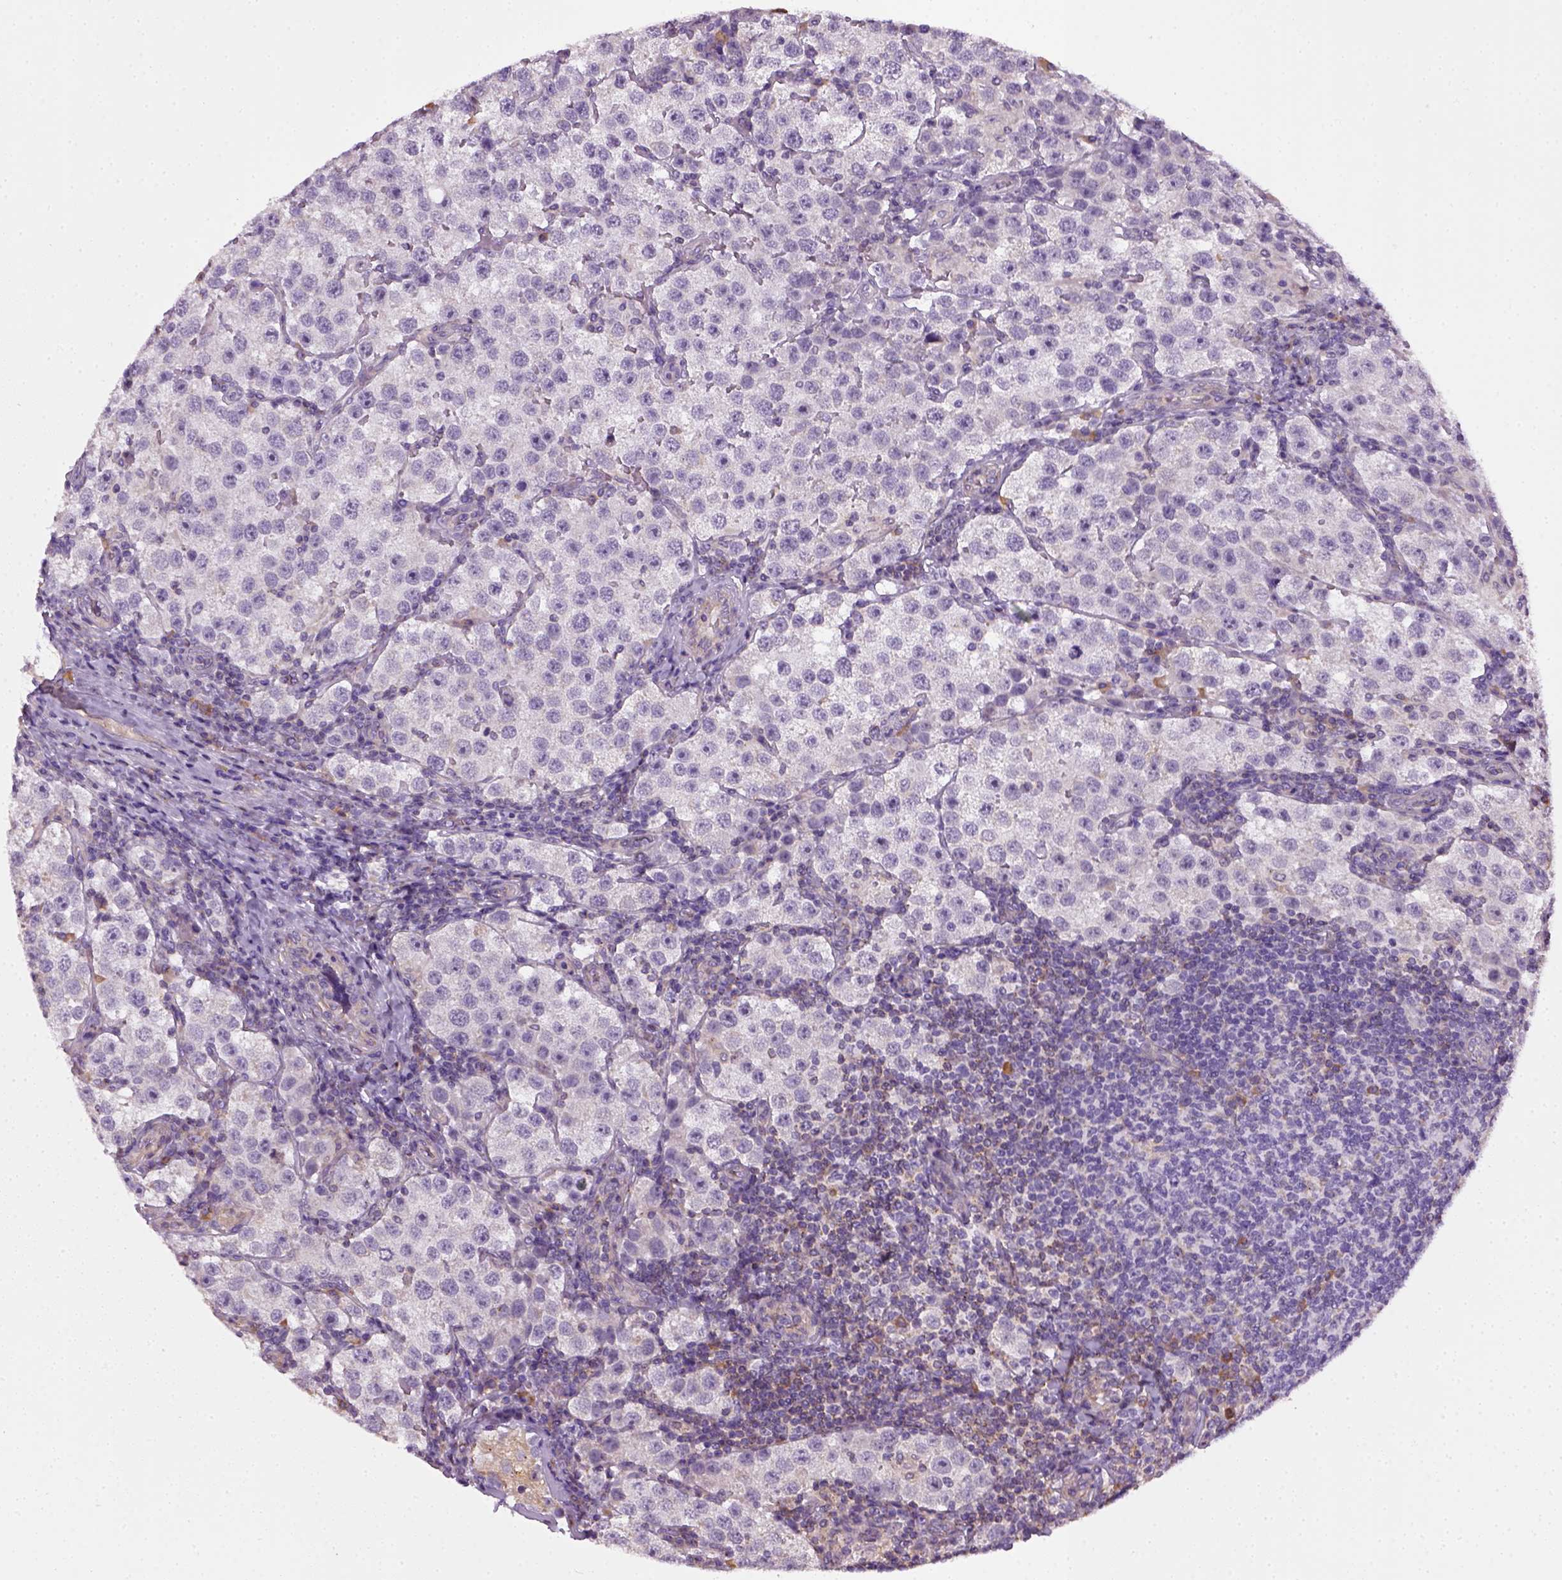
{"staining": {"intensity": "negative", "quantity": "none", "location": "none"}, "tissue": "testis cancer", "cell_type": "Tumor cells", "image_type": "cancer", "snomed": [{"axis": "morphology", "description": "Seminoma, NOS"}, {"axis": "topography", "description": "Testis"}], "caption": "DAB (3,3'-diaminobenzidine) immunohistochemical staining of human seminoma (testis) displays no significant positivity in tumor cells.", "gene": "TPRG1", "patient": {"sex": "male", "age": 37}}